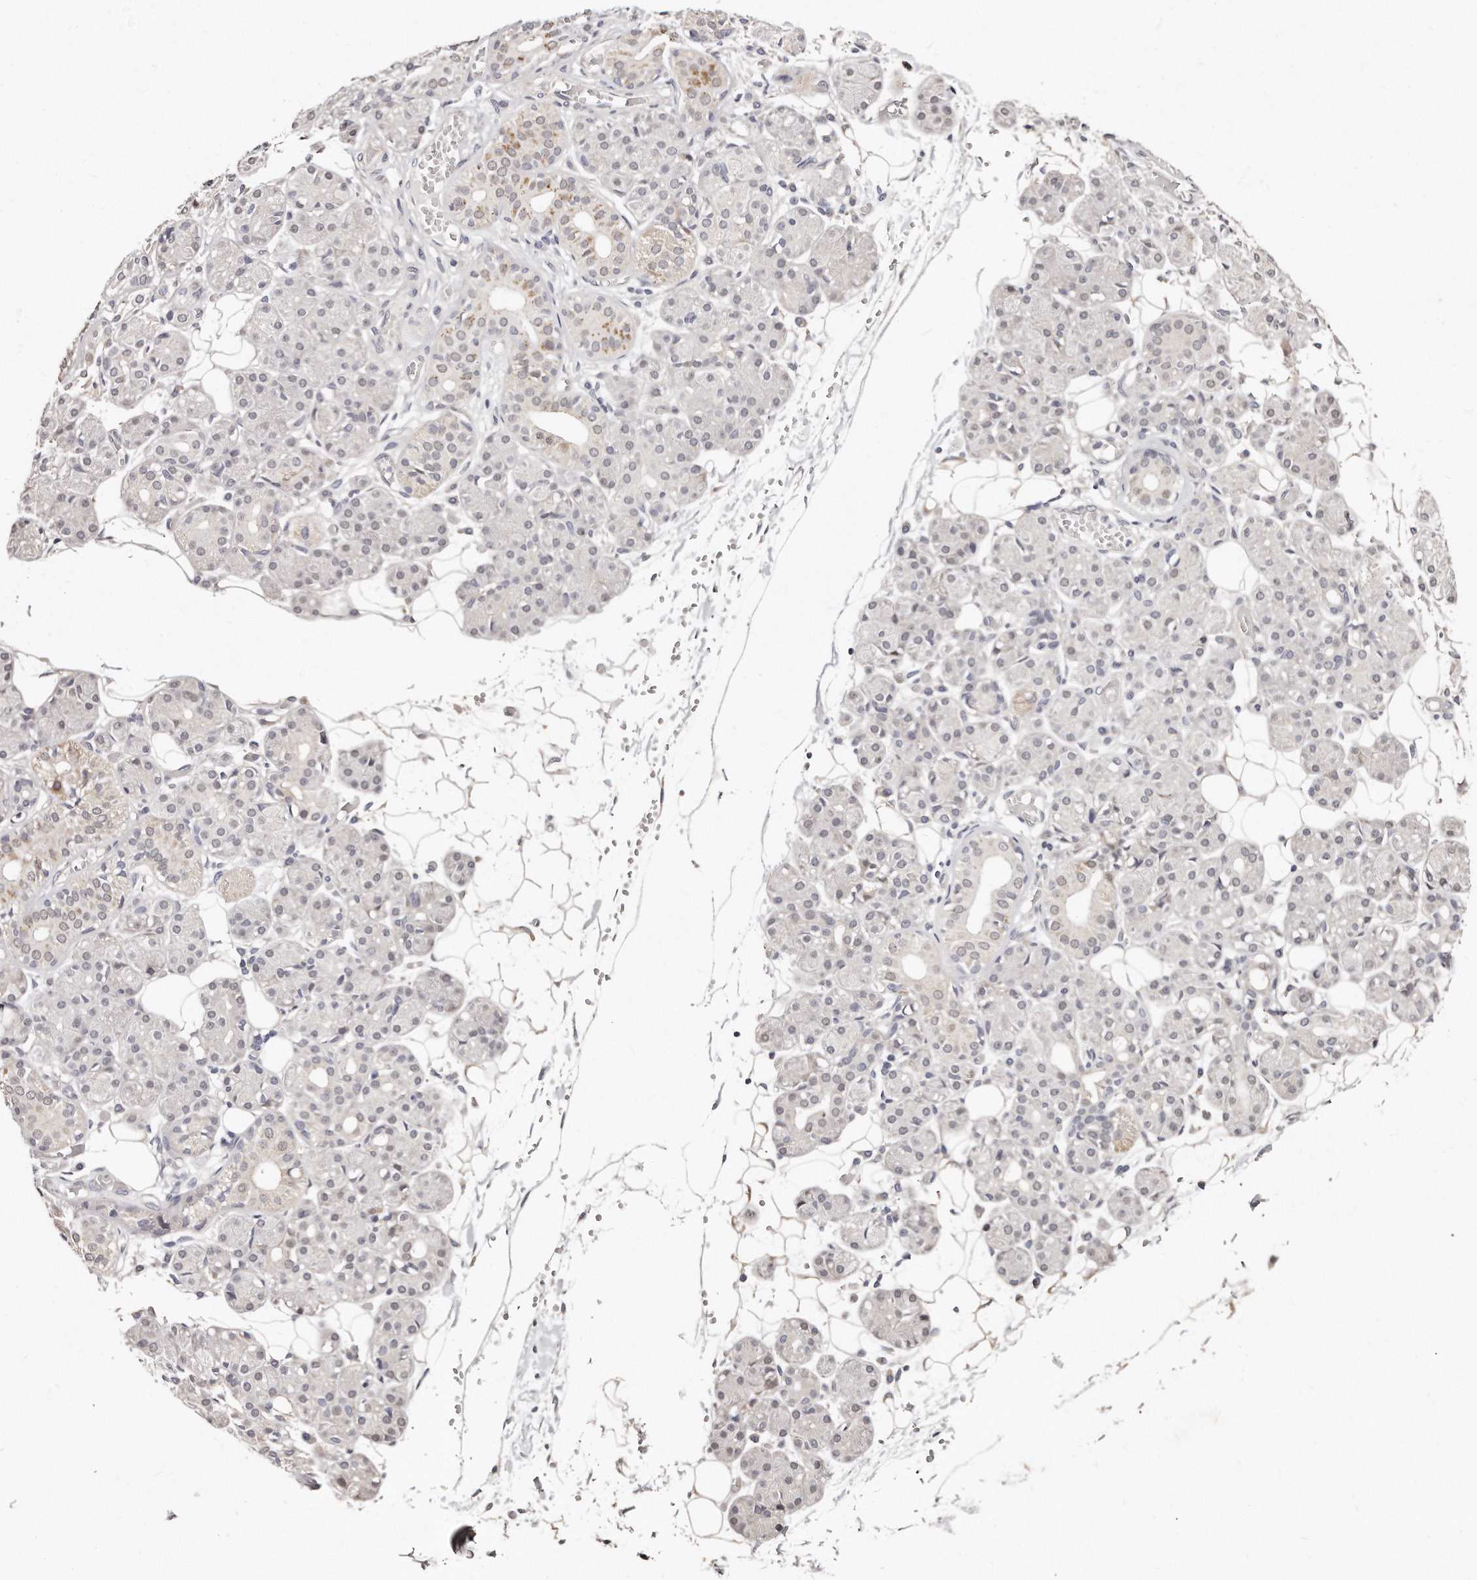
{"staining": {"intensity": "weak", "quantity": "<25%", "location": "cytoplasmic/membranous"}, "tissue": "salivary gland", "cell_type": "Glandular cells", "image_type": "normal", "snomed": [{"axis": "morphology", "description": "Normal tissue, NOS"}, {"axis": "topography", "description": "Salivary gland"}], "caption": "High power microscopy histopathology image of an immunohistochemistry photomicrograph of normal salivary gland, revealing no significant staining in glandular cells. The staining is performed using DAB brown chromogen with nuclei counter-stained in using hematoxylin.", "gene": "CASZ1", "patient": {"sex": "male", "age": 63}}